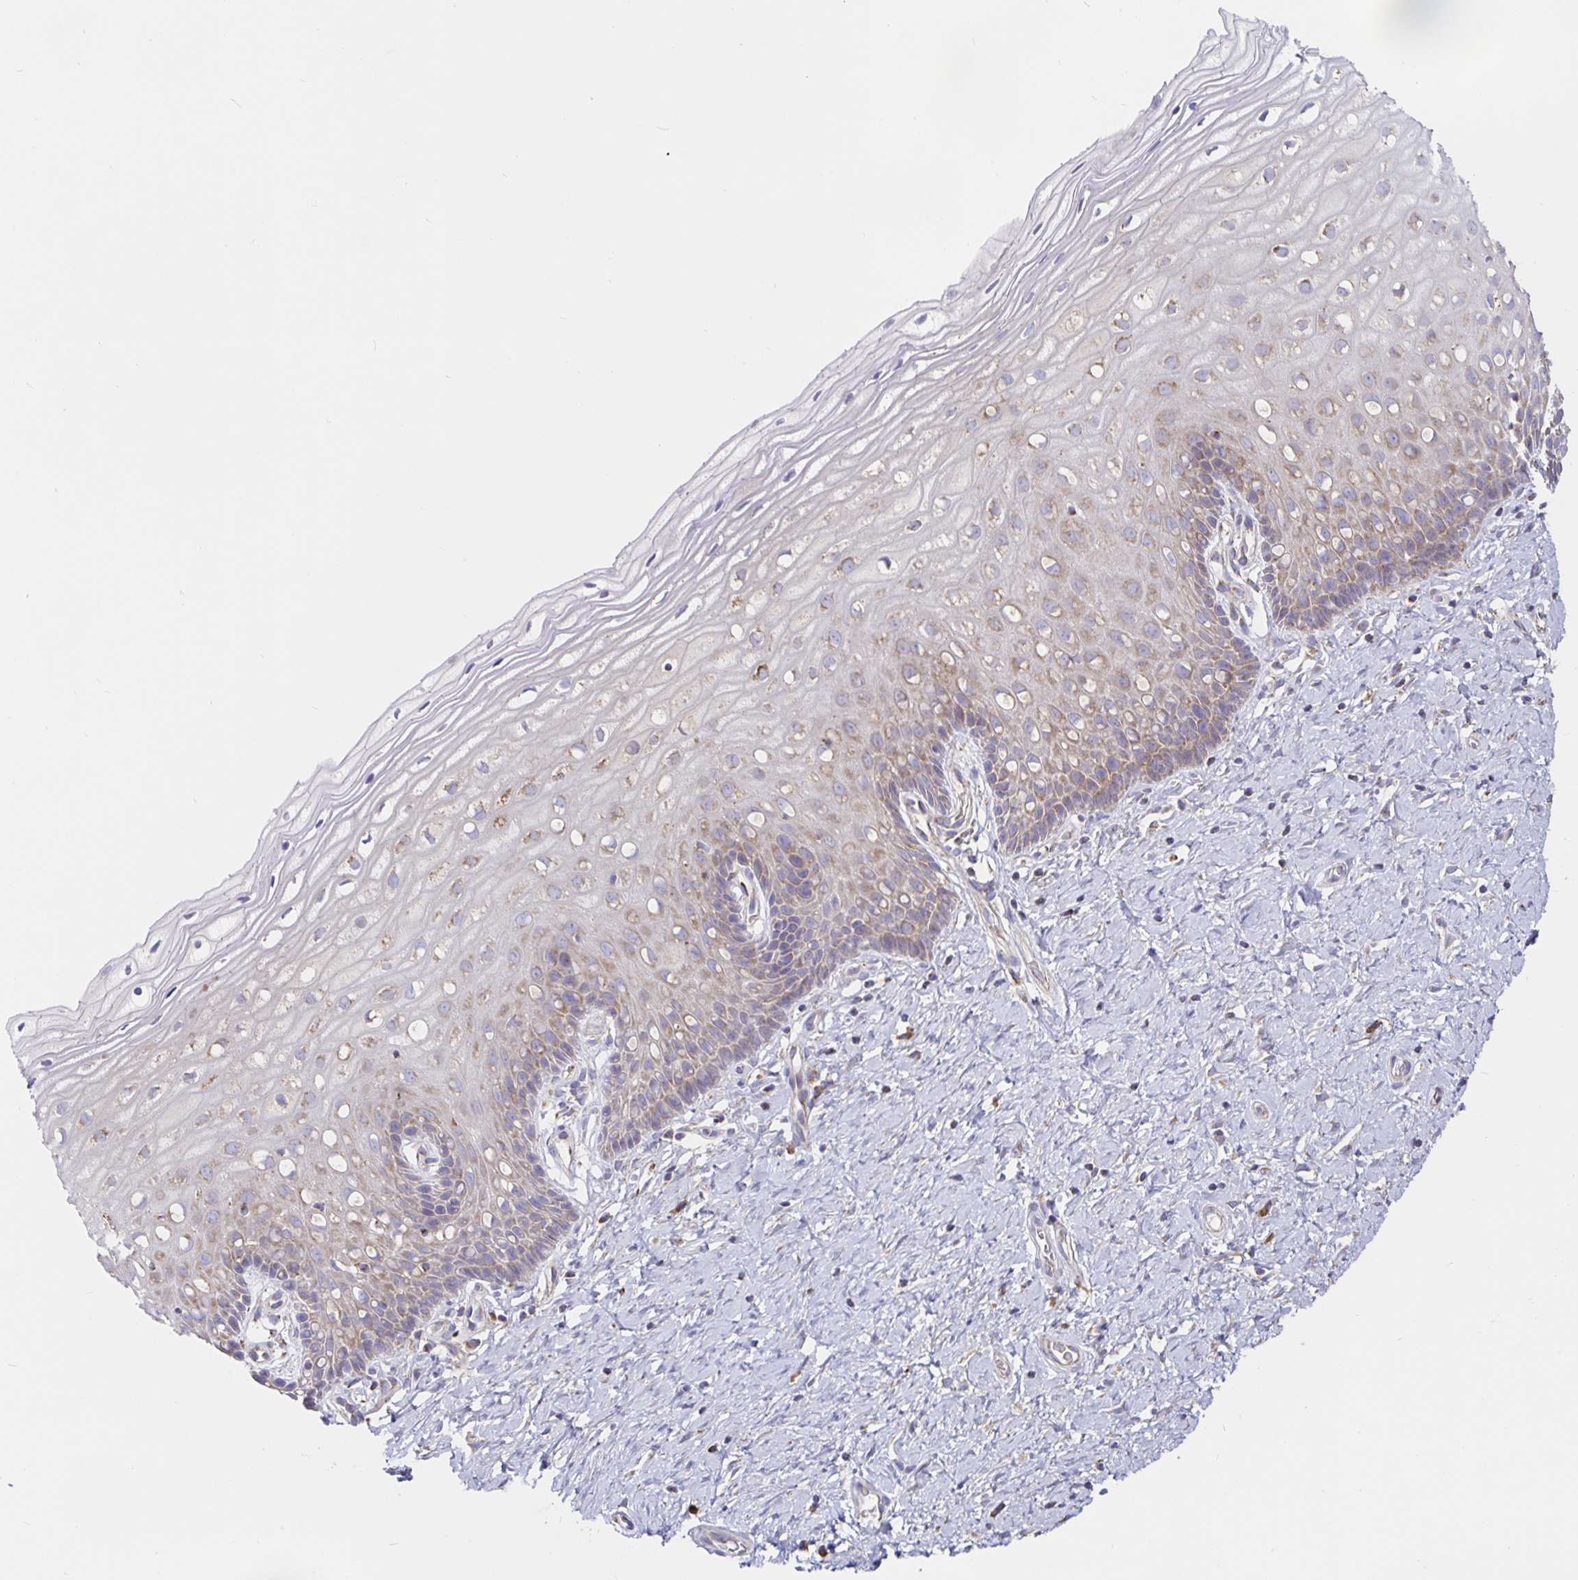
{"staining": {"intensity": "weak", "quantity": "25%-75%", "location": "cytoplasmic/membranous"}, "tissue": "cervix", "cell_type": "Glandular cells", "image_type": "normal", "snomed": [{"axis": "morphology", "description": "Normal tissue, NOS"}, {"axis": "topography", "description": "Cervix"}], "caption": "The photomicrograph demonstrates staining of unremarkable cervix, revealing weak cytoplasmic/membranous protein staining (brown color) within glandular cells.", "gene": "PRDX3", "patient": {"sex": "female", "age": 37}}